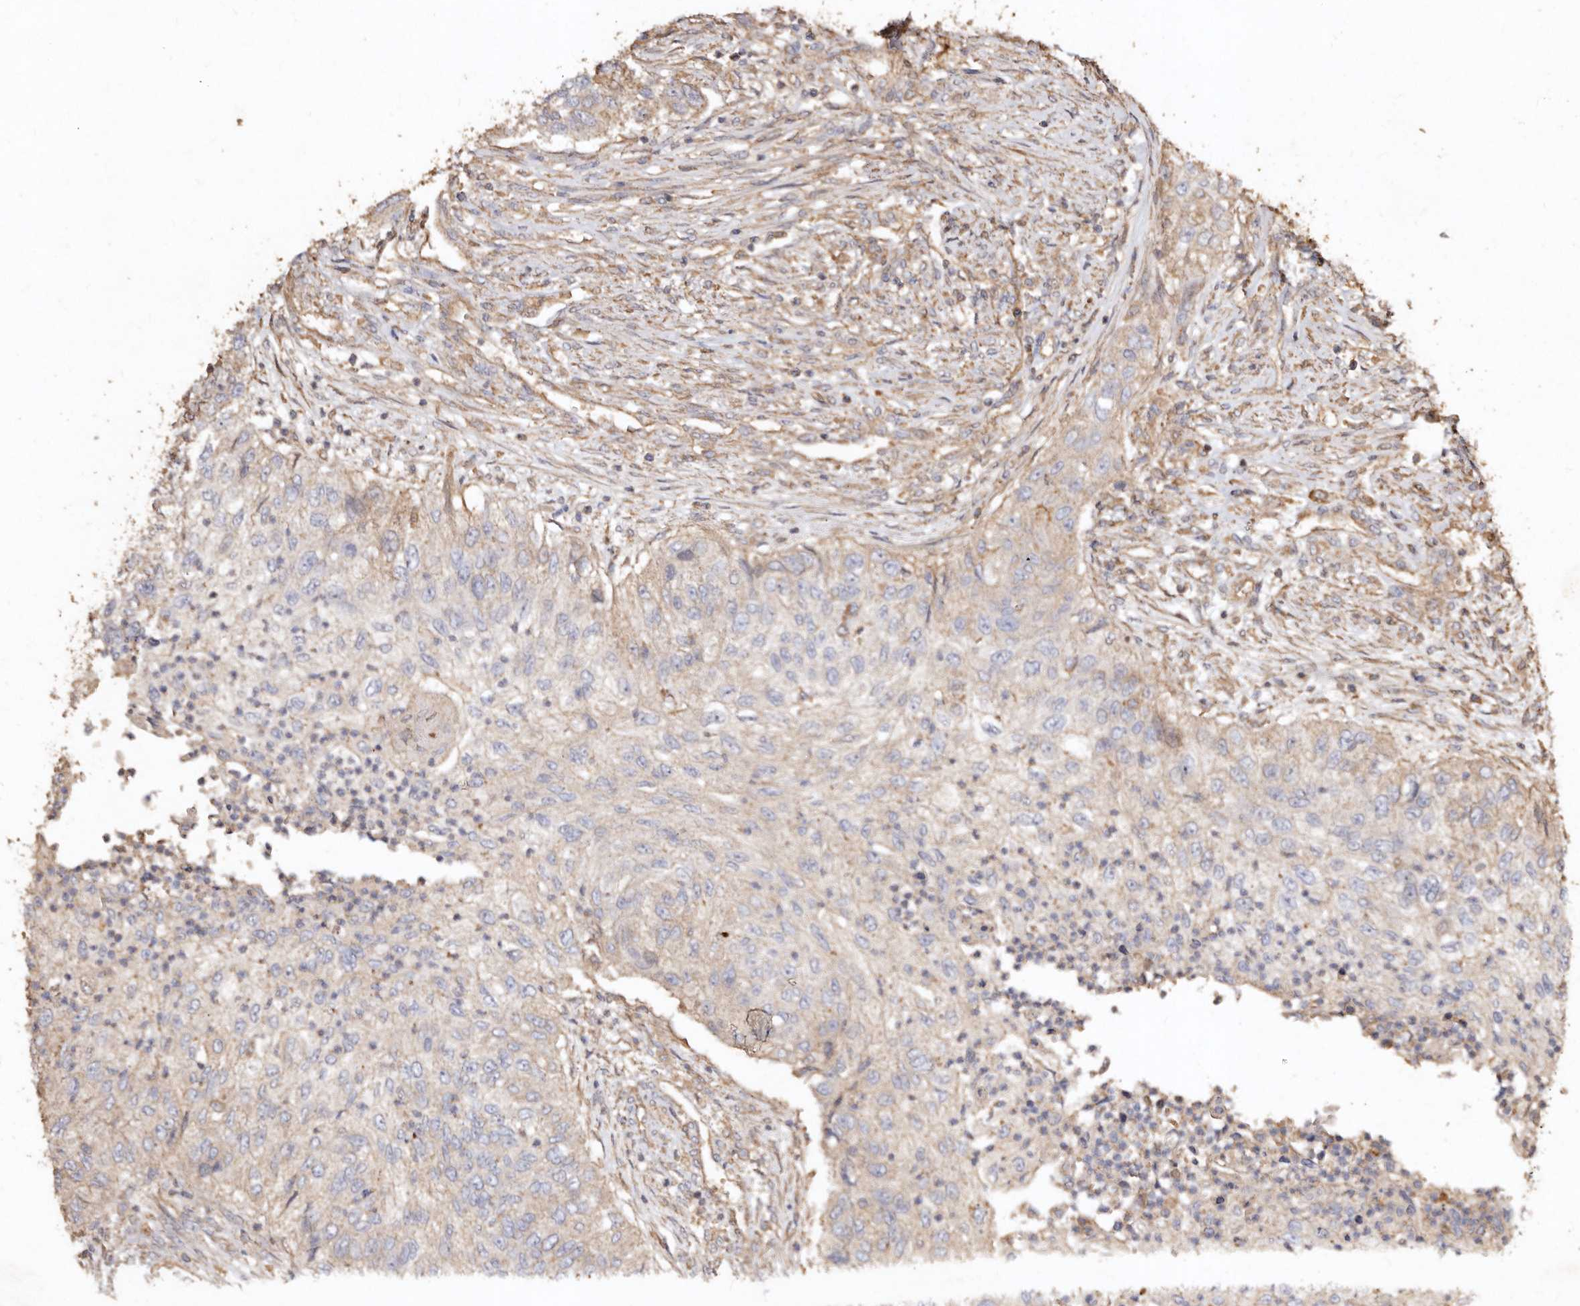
{"staining": {"intensity": "weak", "quantity": "<25%", "location": "cytoplasmic/membranous"}, "tissue": "urothelial cancer", "cell_type": "Tumor cells", "image_type": "cancer", "snomed": [{"axis": "morphology", "description": "Urothelial carcinoma, High grade"}, {"axis": "topography", "description": "Urinary bladder"}], "caption": "The micrograph reveals no significant staining in tumor cells of urothelial cancer.", "gene": "FARS2", "patient": {"sex": "female", "age": 60}}